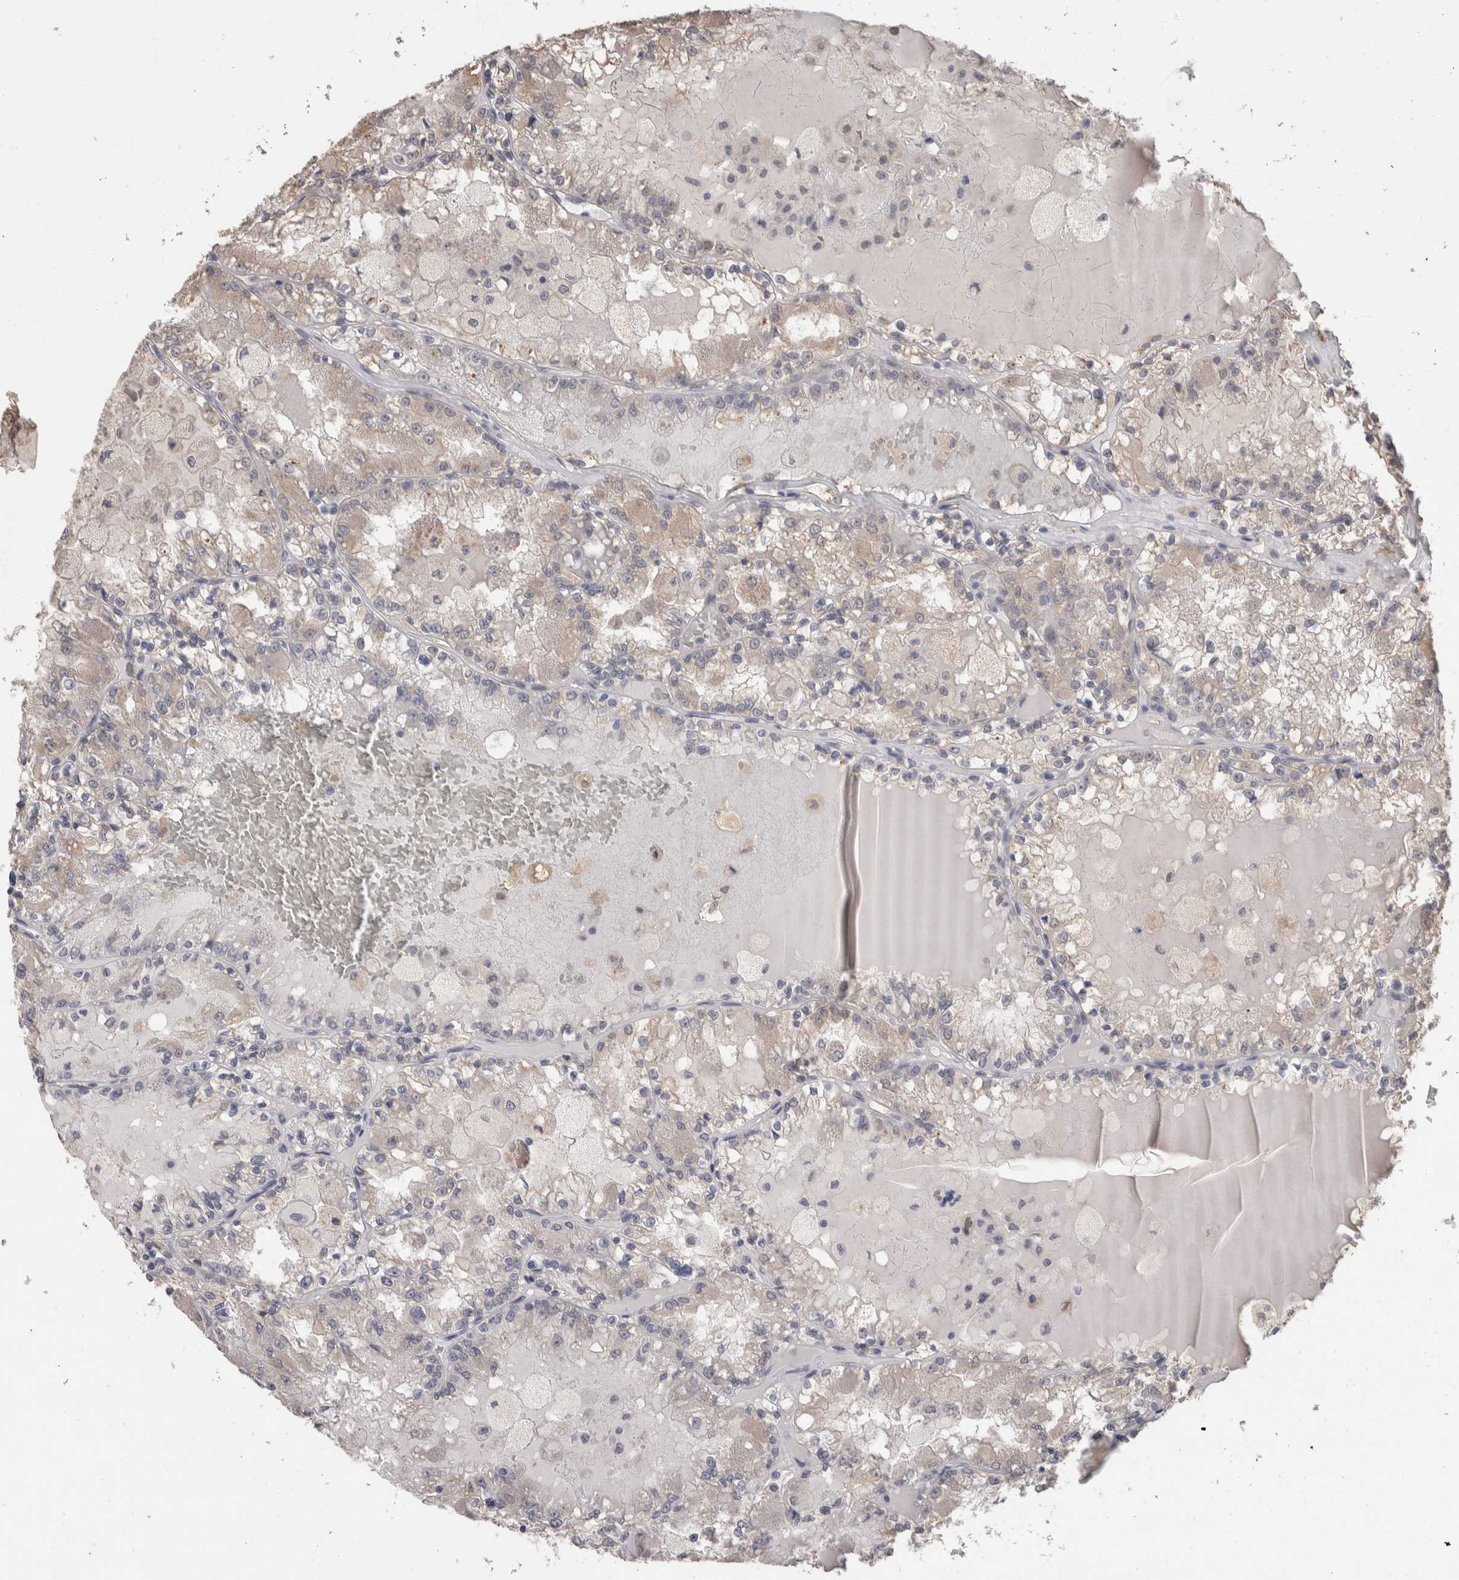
{"staining": {"intensity": "weak", "quantity": "<25%", "location": "cytoplasmic/membranous"}, "tissue": "renal cancer", "cell_type": "Tumor cells", "image_type": "cancer", "snomed": [{"axis": "morphology", "description": "Adenocarcinoma, NOS"}, {"axis": "topography", "description": "Kidney"}], "caption": "Tumor cells are negative for brown protein staining in adenocarcinoma (renal). (DAB IHC visualized using brightfield microscopy, high magnification).", "gene": "FHOD3", "patient": {"sex": "female", "age": 56}}